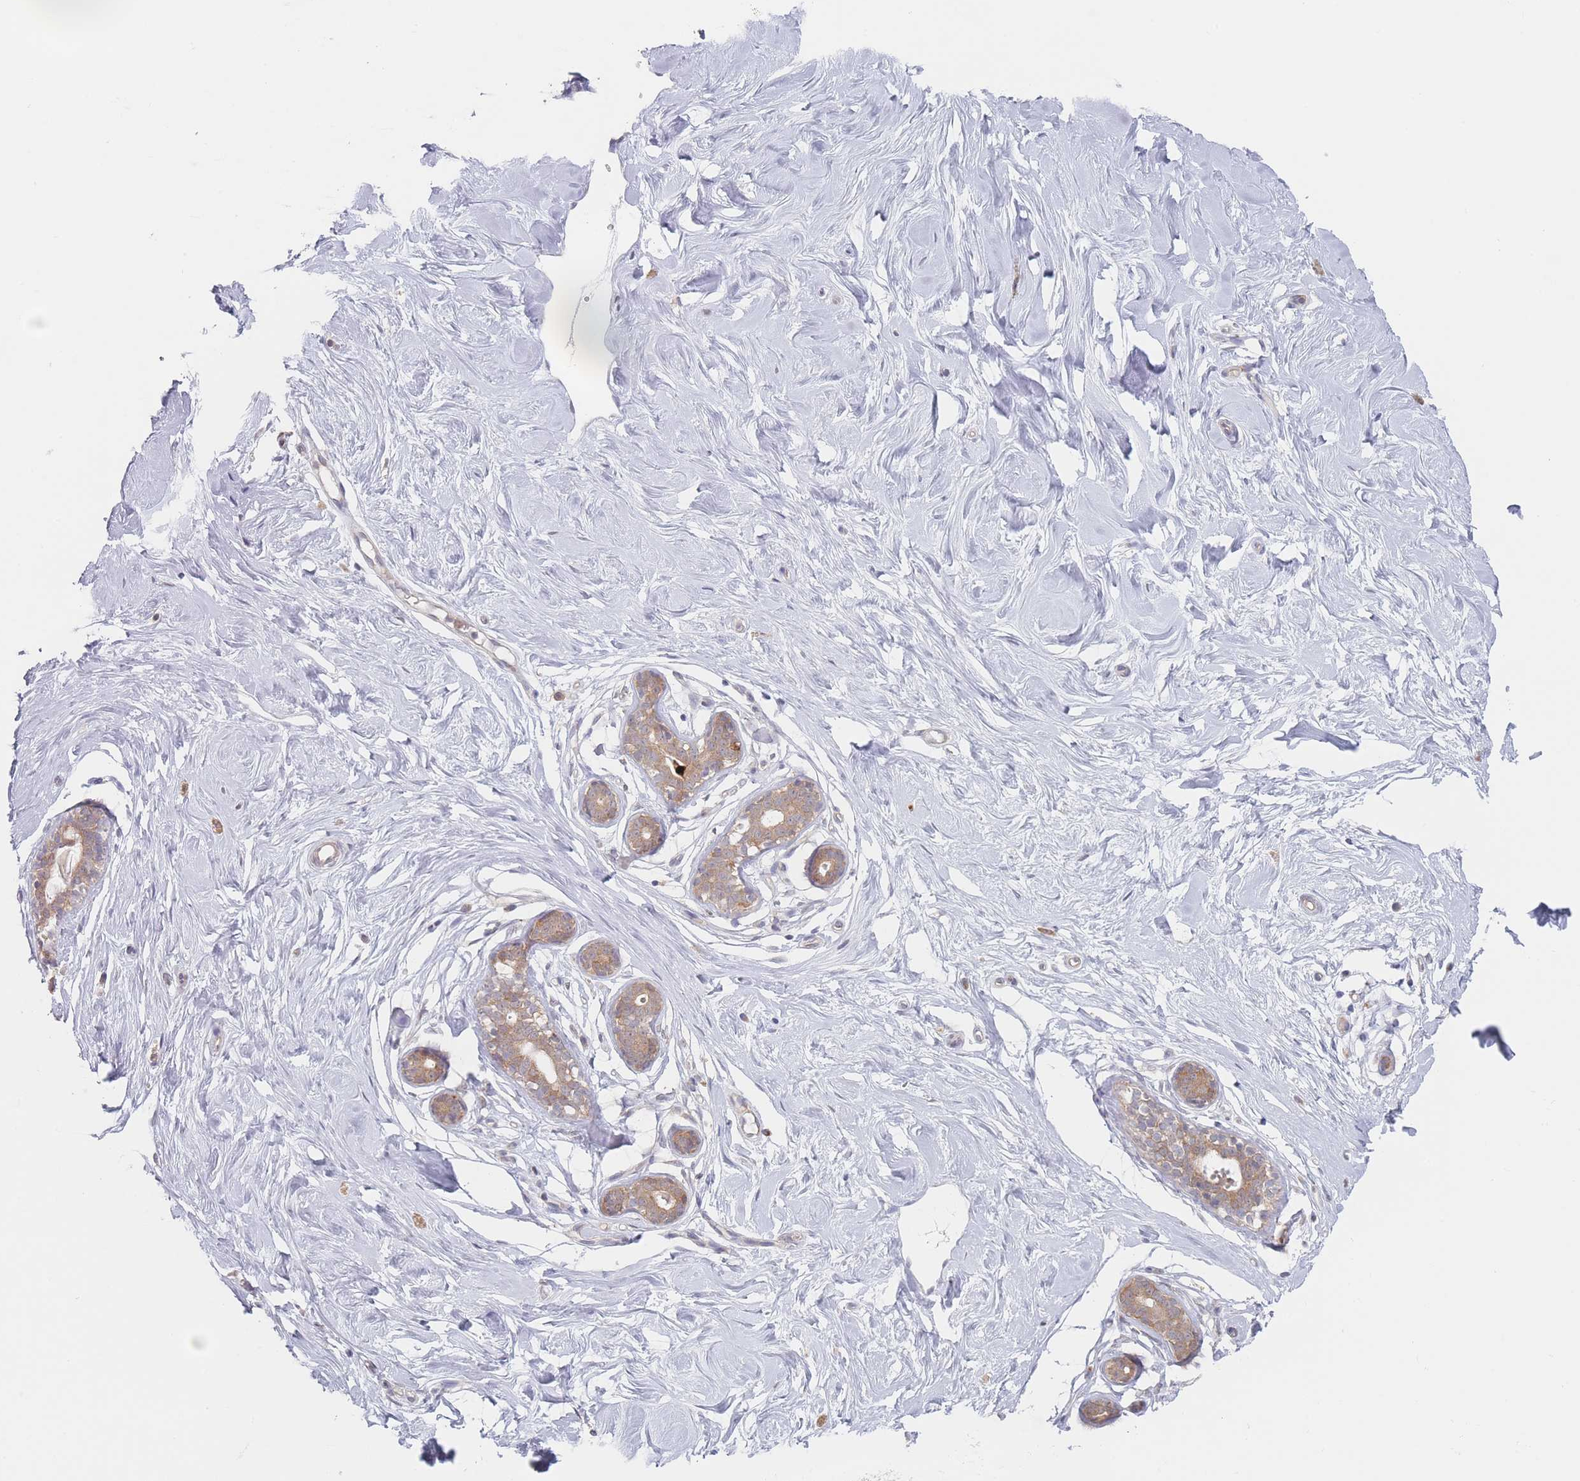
{"staining": {"intensity": "negative", "quantity": "none", "location": "none"}, "tissue": "breast", "cell_type": "Adipocytes", "image_type": "normal", "snomed": [{"axis": "morphology", "description": "Normal tissue, NOS"}, {"axis": "topography", "description": "Breast"}], "caption": "This photomicrograph is of benign breast stained with IHC to label a protein in brown with the nuclei are counter-stained blue. There is no staining in adipocytes.", "gene": "PPM1A", "patient": {"sex": "female", "age": 23}}